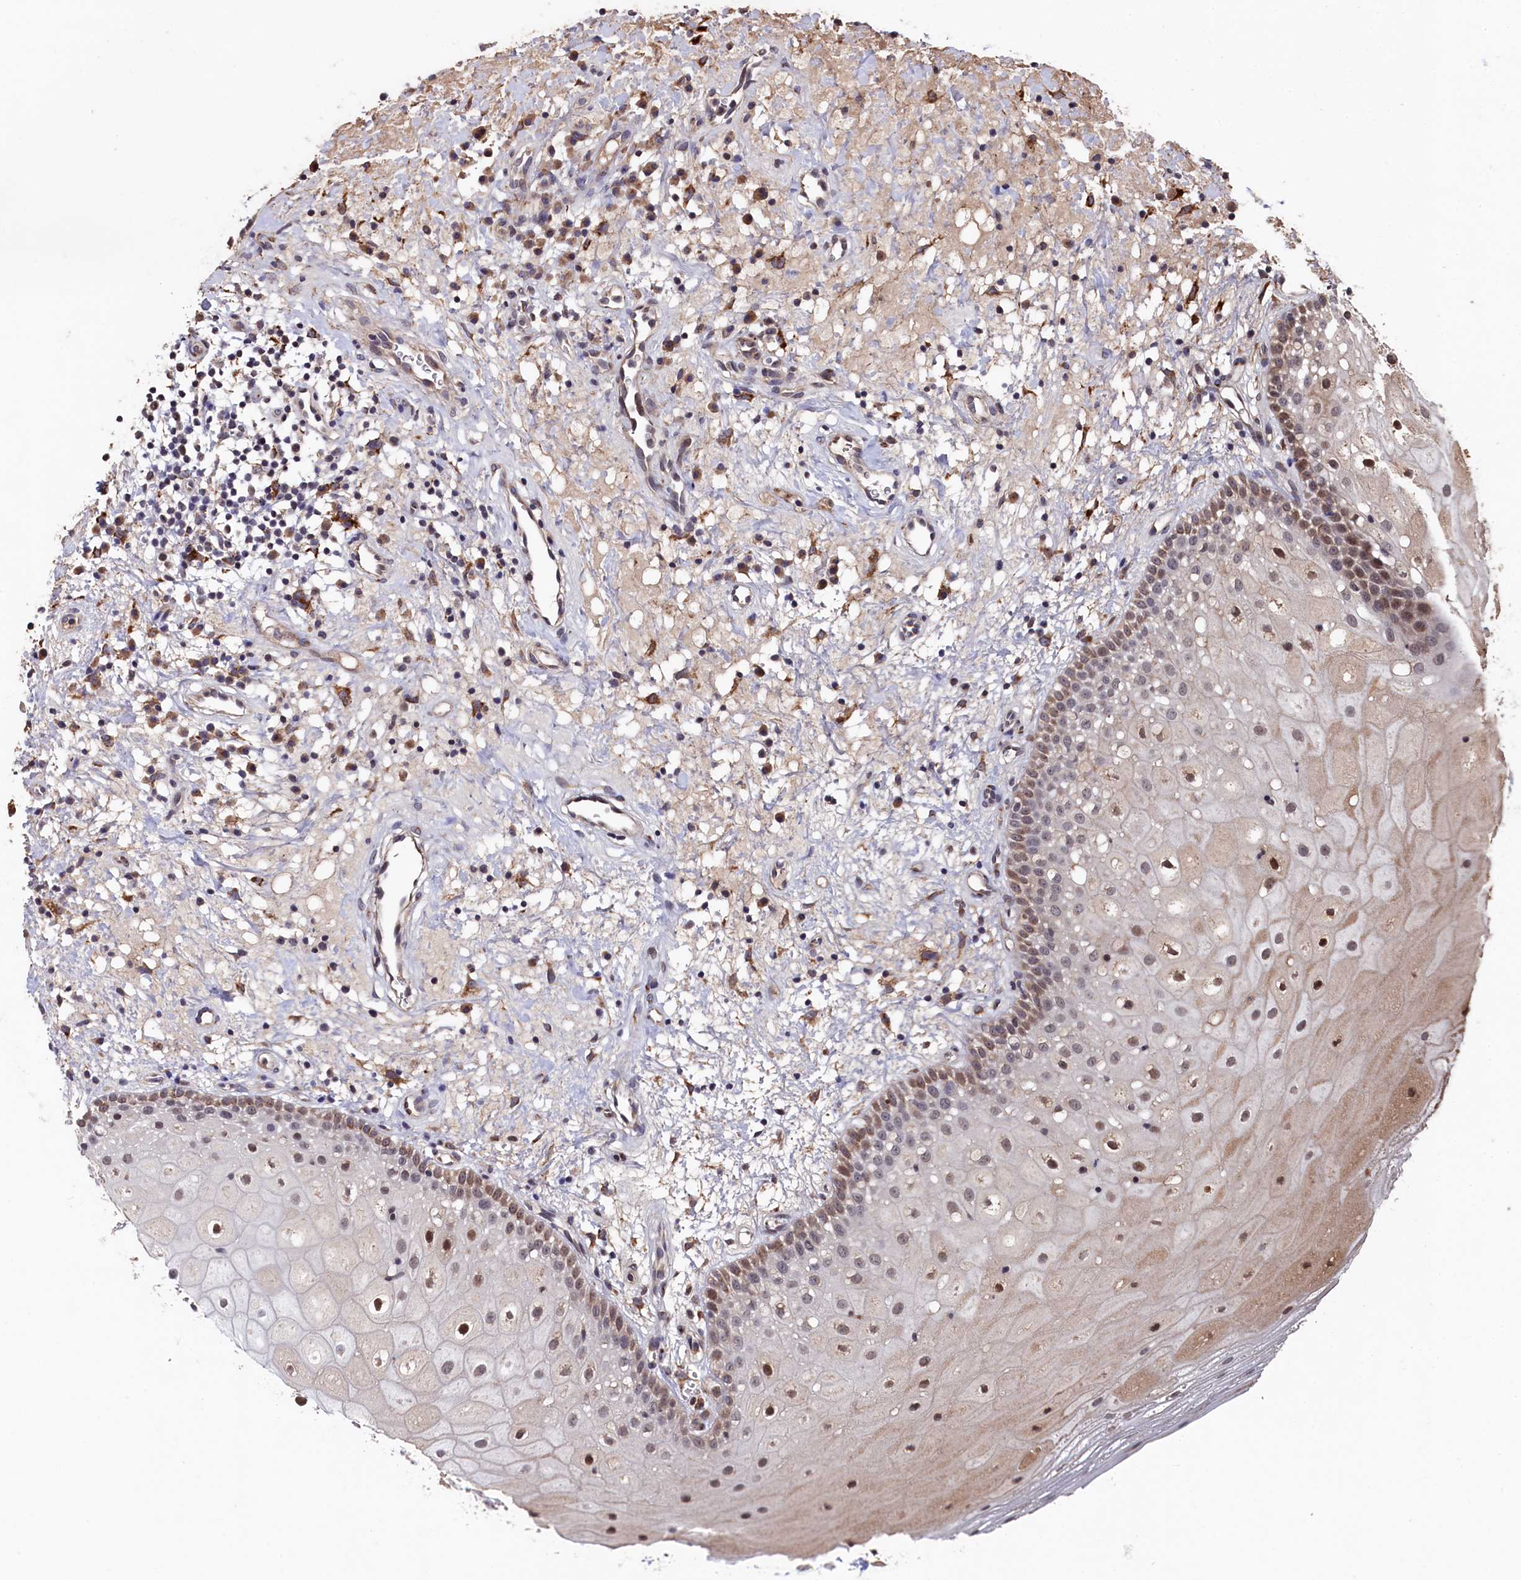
{"staining": {"intensity": "moderate", "quantity": "25%-75%", "location": "cytoplasmic/membranous,nuclear"}, "tissue": "oral mucosa", "cell_type": "Squamous epithelial cells", "image_type": "normal", "snomed": [{"axis": "morphology", "description": "Normal tissue, NOS"}, {"axis": "topography", "description": "Oral tissue"}], "caption": "A brown stain labels moderate cytoplasmic/membranous,nuclear staining of a protein in squamous epithelial cells of benign oral mucosa.", "gene": "SLC12A4", "patient": {"sex": "male", "age": 74}}